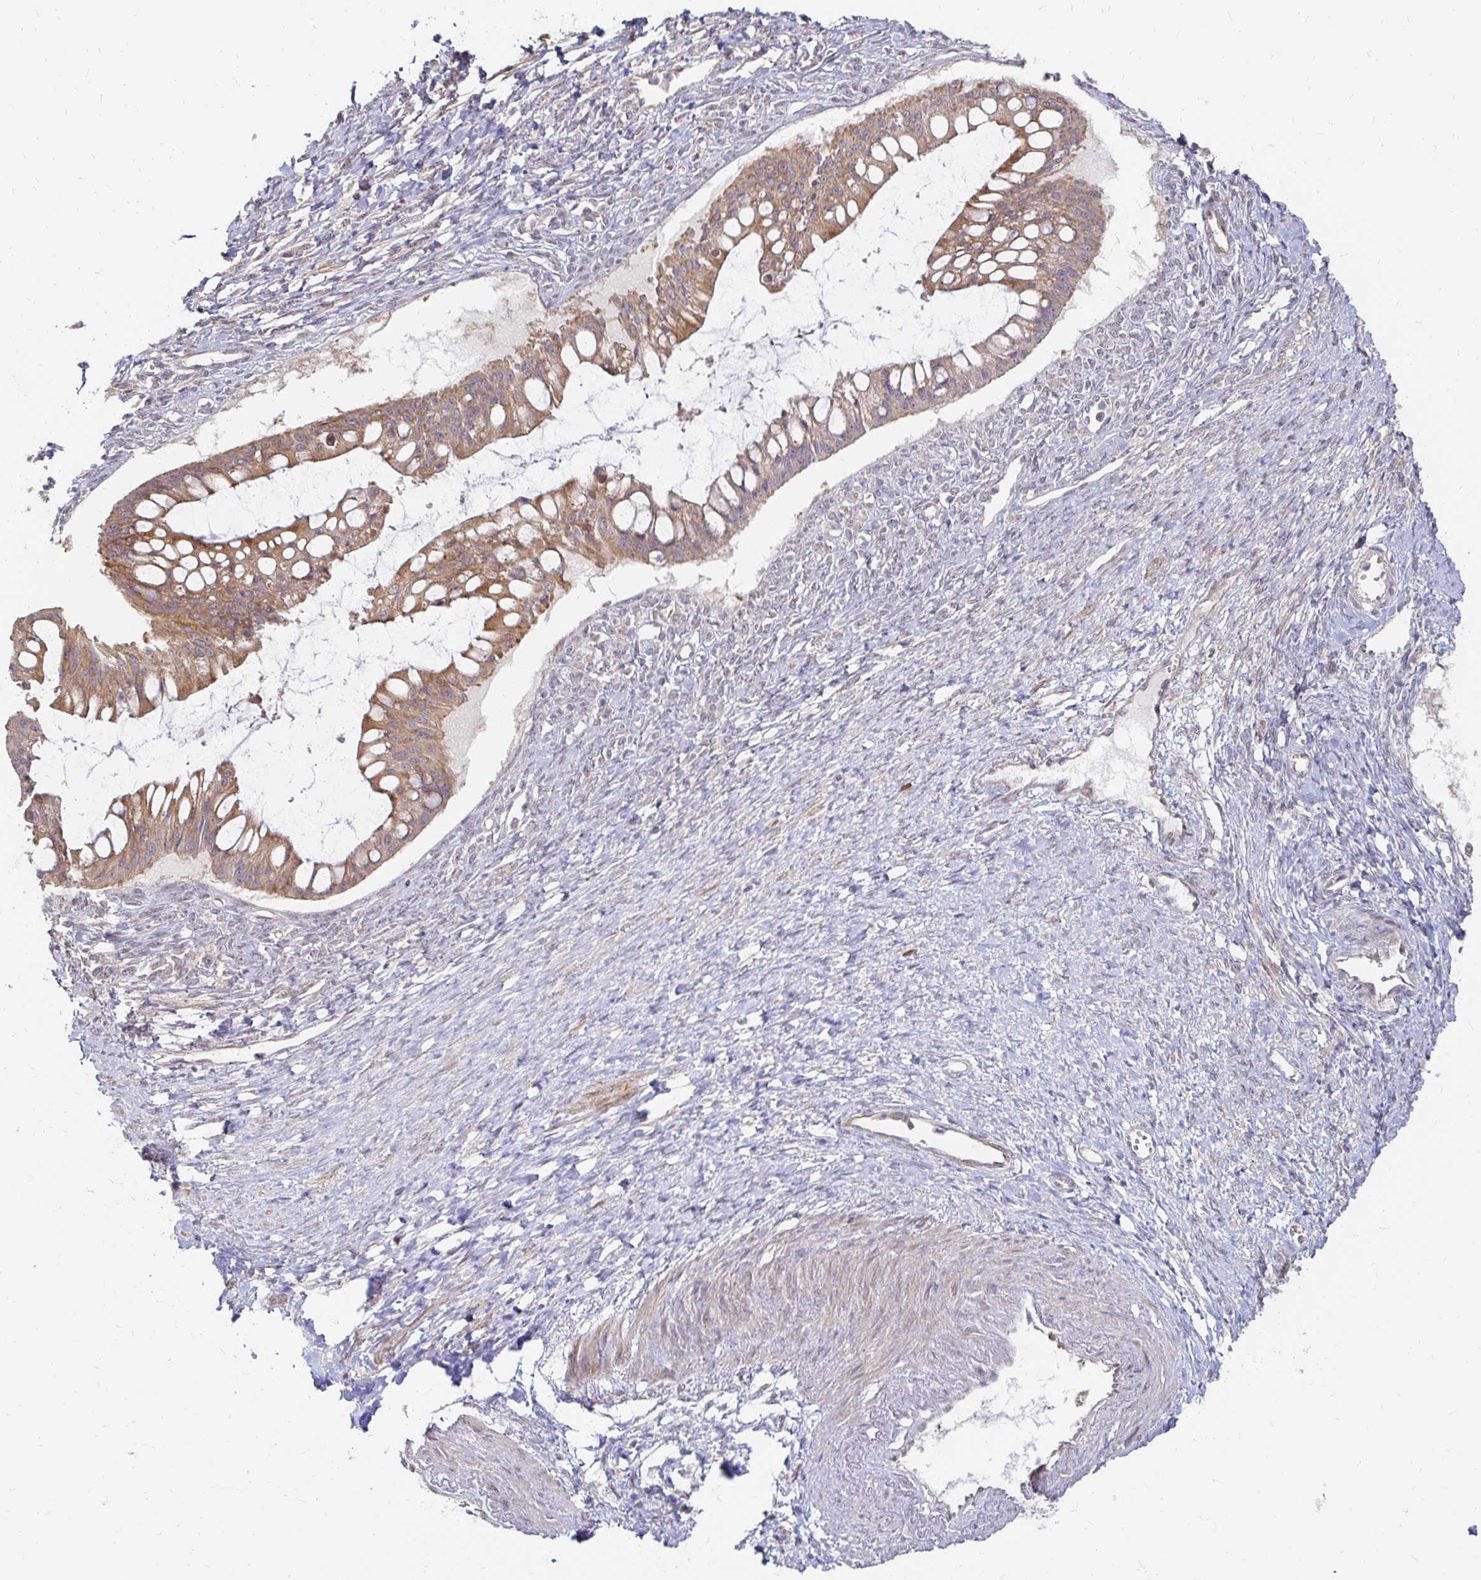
{"staining": {"intensity": "moderate", "quantity": ">75%", "location": "cytoplasmic/membranous"}, "tissue": "ovarian cancer", "cell_type": "Tumor cells", "image_type": "cancer", "snomed": [{"axis": "morphology", "description": "Cystadenocarcinoma, mucinous, NOS"}, {"axis": "topography", "description": "Ovary"}], "caption": "Mucinous cystadenocarcinoma (ovarian) stained for a protein (brown) reveals moderate cytoplasmic/membranous positive expression in approximately >75% of tumor cells.", "gene": "CAST", "patient": {"sex": "female", "age": 73}}